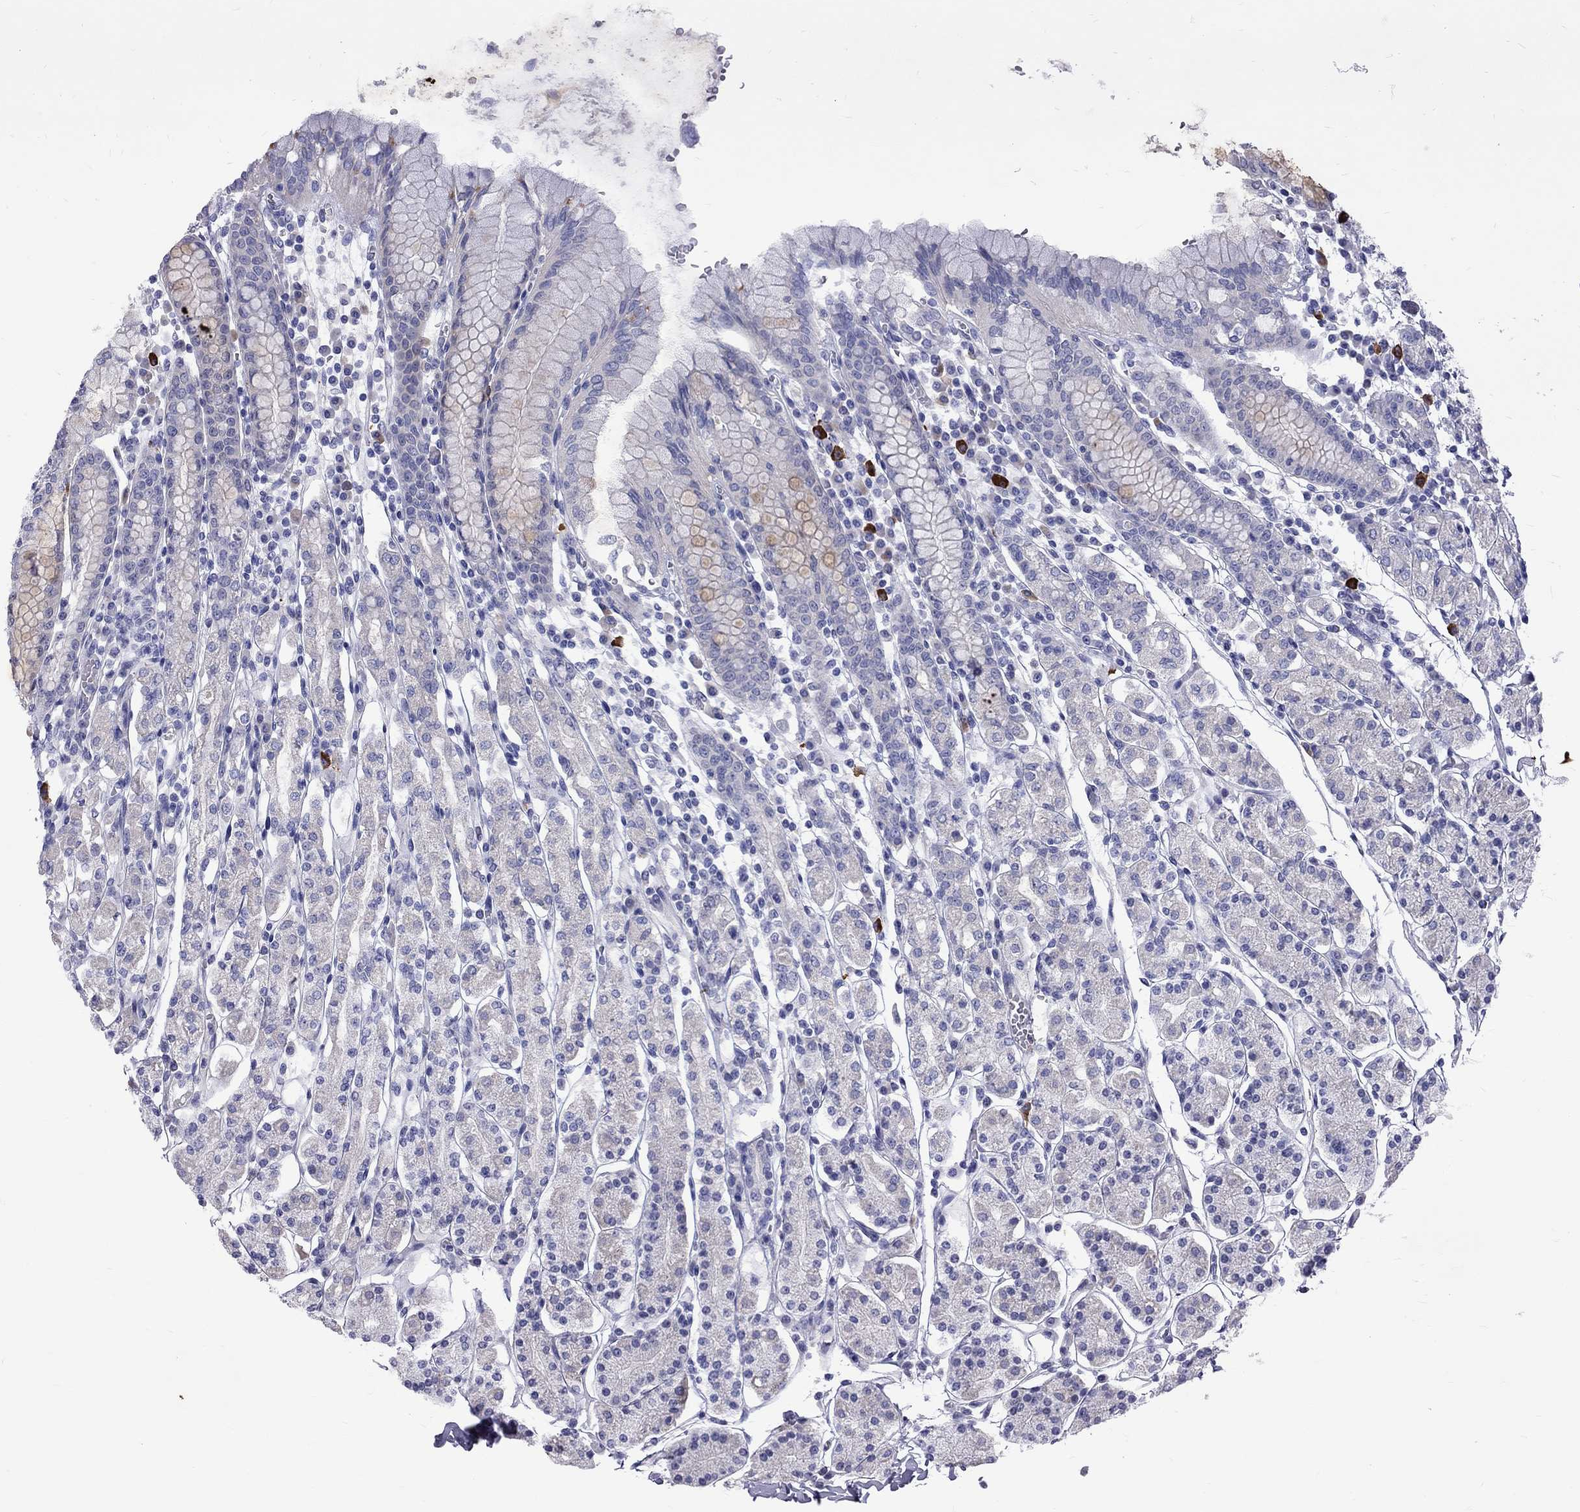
{"staining": {"intensity": "negative", "quantity": "none", "location": "none"}, "tissue": "stomach", "cell_type": "Glandular cells", "image_type": "normal", "snomed": [{"axis": "morphology", "description": "Normal tissue, NOS"}, {"axis": "topography", "description": "Stomach, upper"}, {"axis": "topography", "description": "Stomach"}], "caption": "IHC photomicrograph of unremarkable stomach: human stomach stained with DAB reveals no significant protein expression in glandular cells.", "gene": "RTL9", "patient": {"sex": "male", "age": 62}}